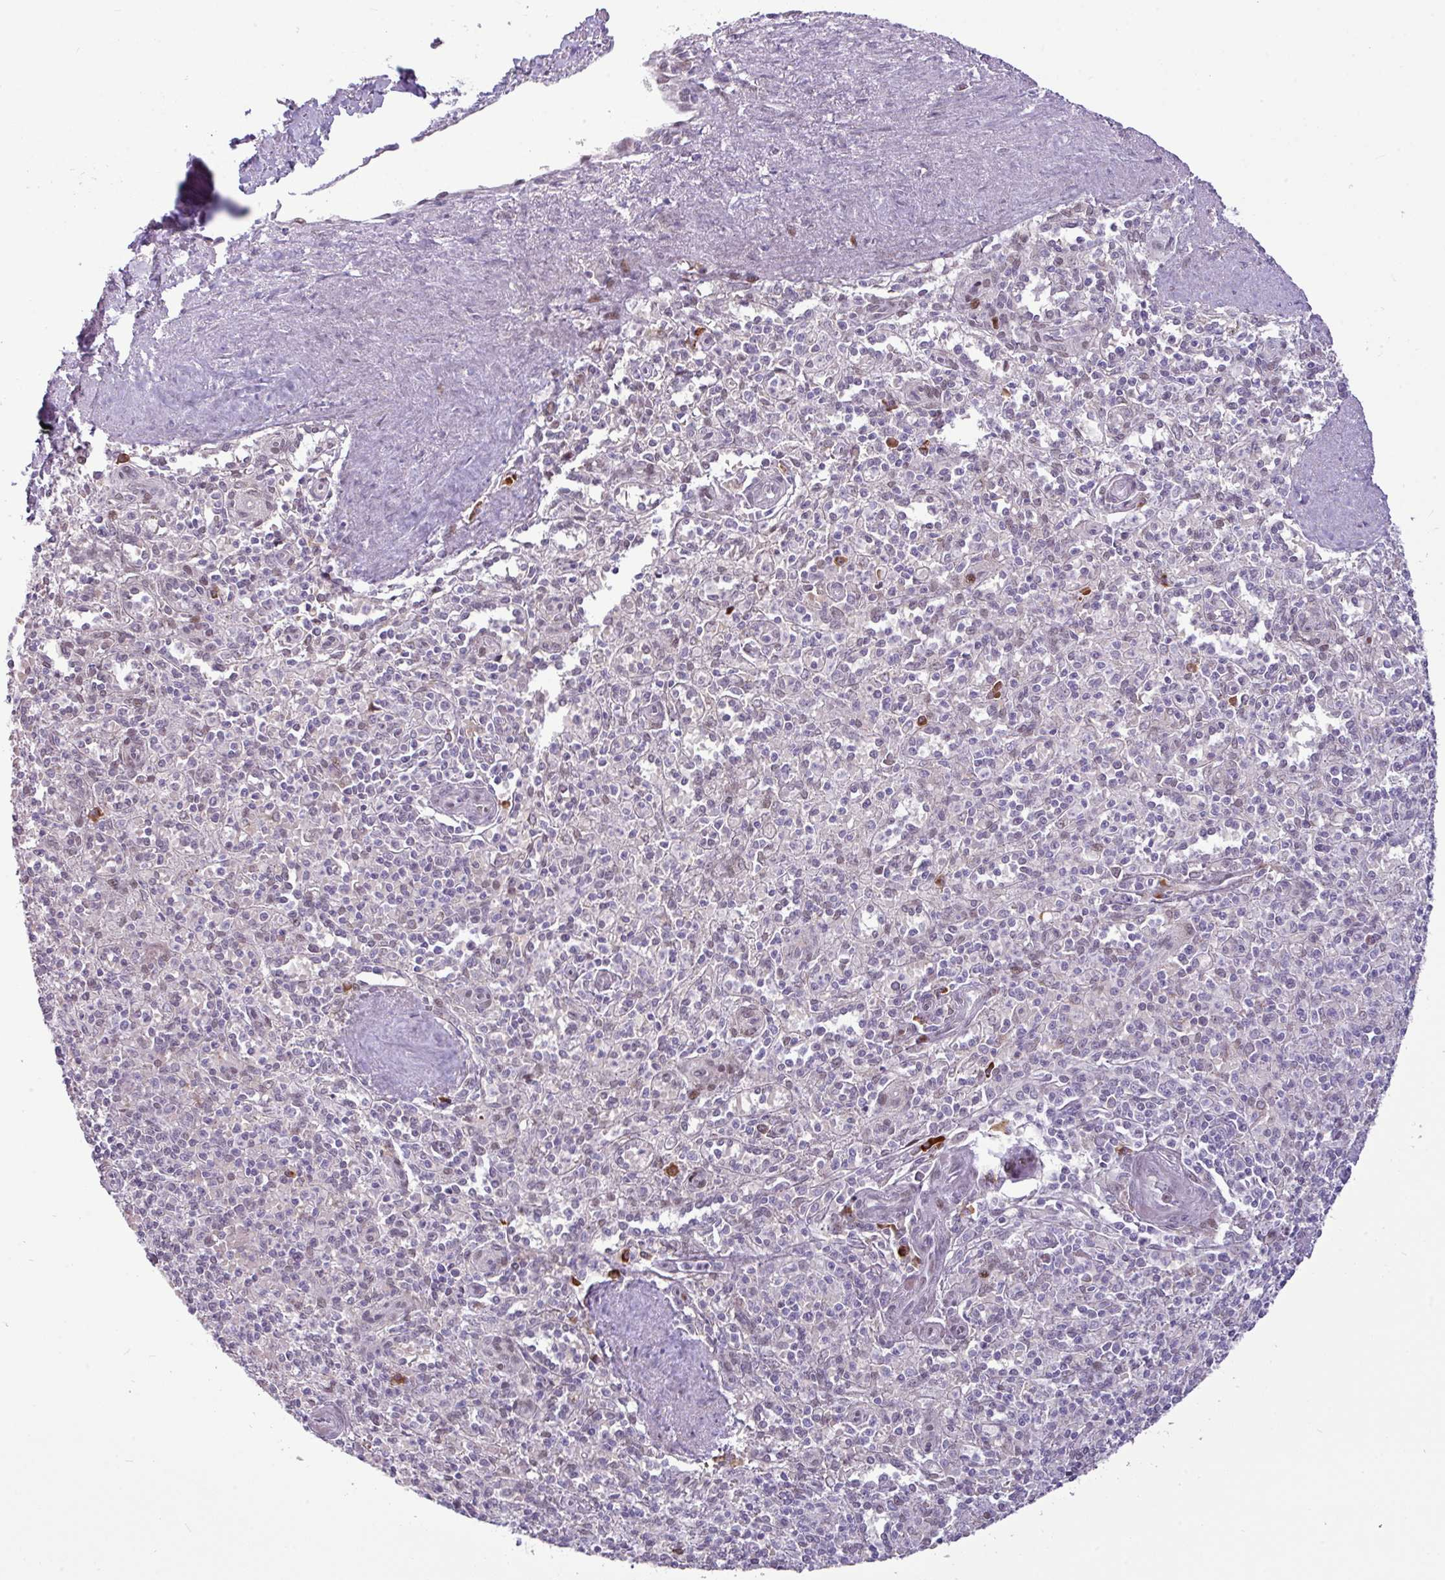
{"staining": {"intensity": "moderate", "quantity": "<25%", "location": "nuclear"}, "tissue": "spleen", "cell_type": "Cells in red pulp", "image_type": "normal", "snomed": [{"axis": "morphology", "description": "Normal tissue, NOS"}, {"axis": "topography", "description": "Spleen"}], "caption": "Immunohistochemical staining of unremarkable spleen demonstrates moderate nuclear protein staining in approximately <25% of cells in red pulp. (brown staining indicates protein expression, while blue staining denotes nuclei).", "gene": "SLC66A2", "patient": {"sex": "female", "age": 70}}